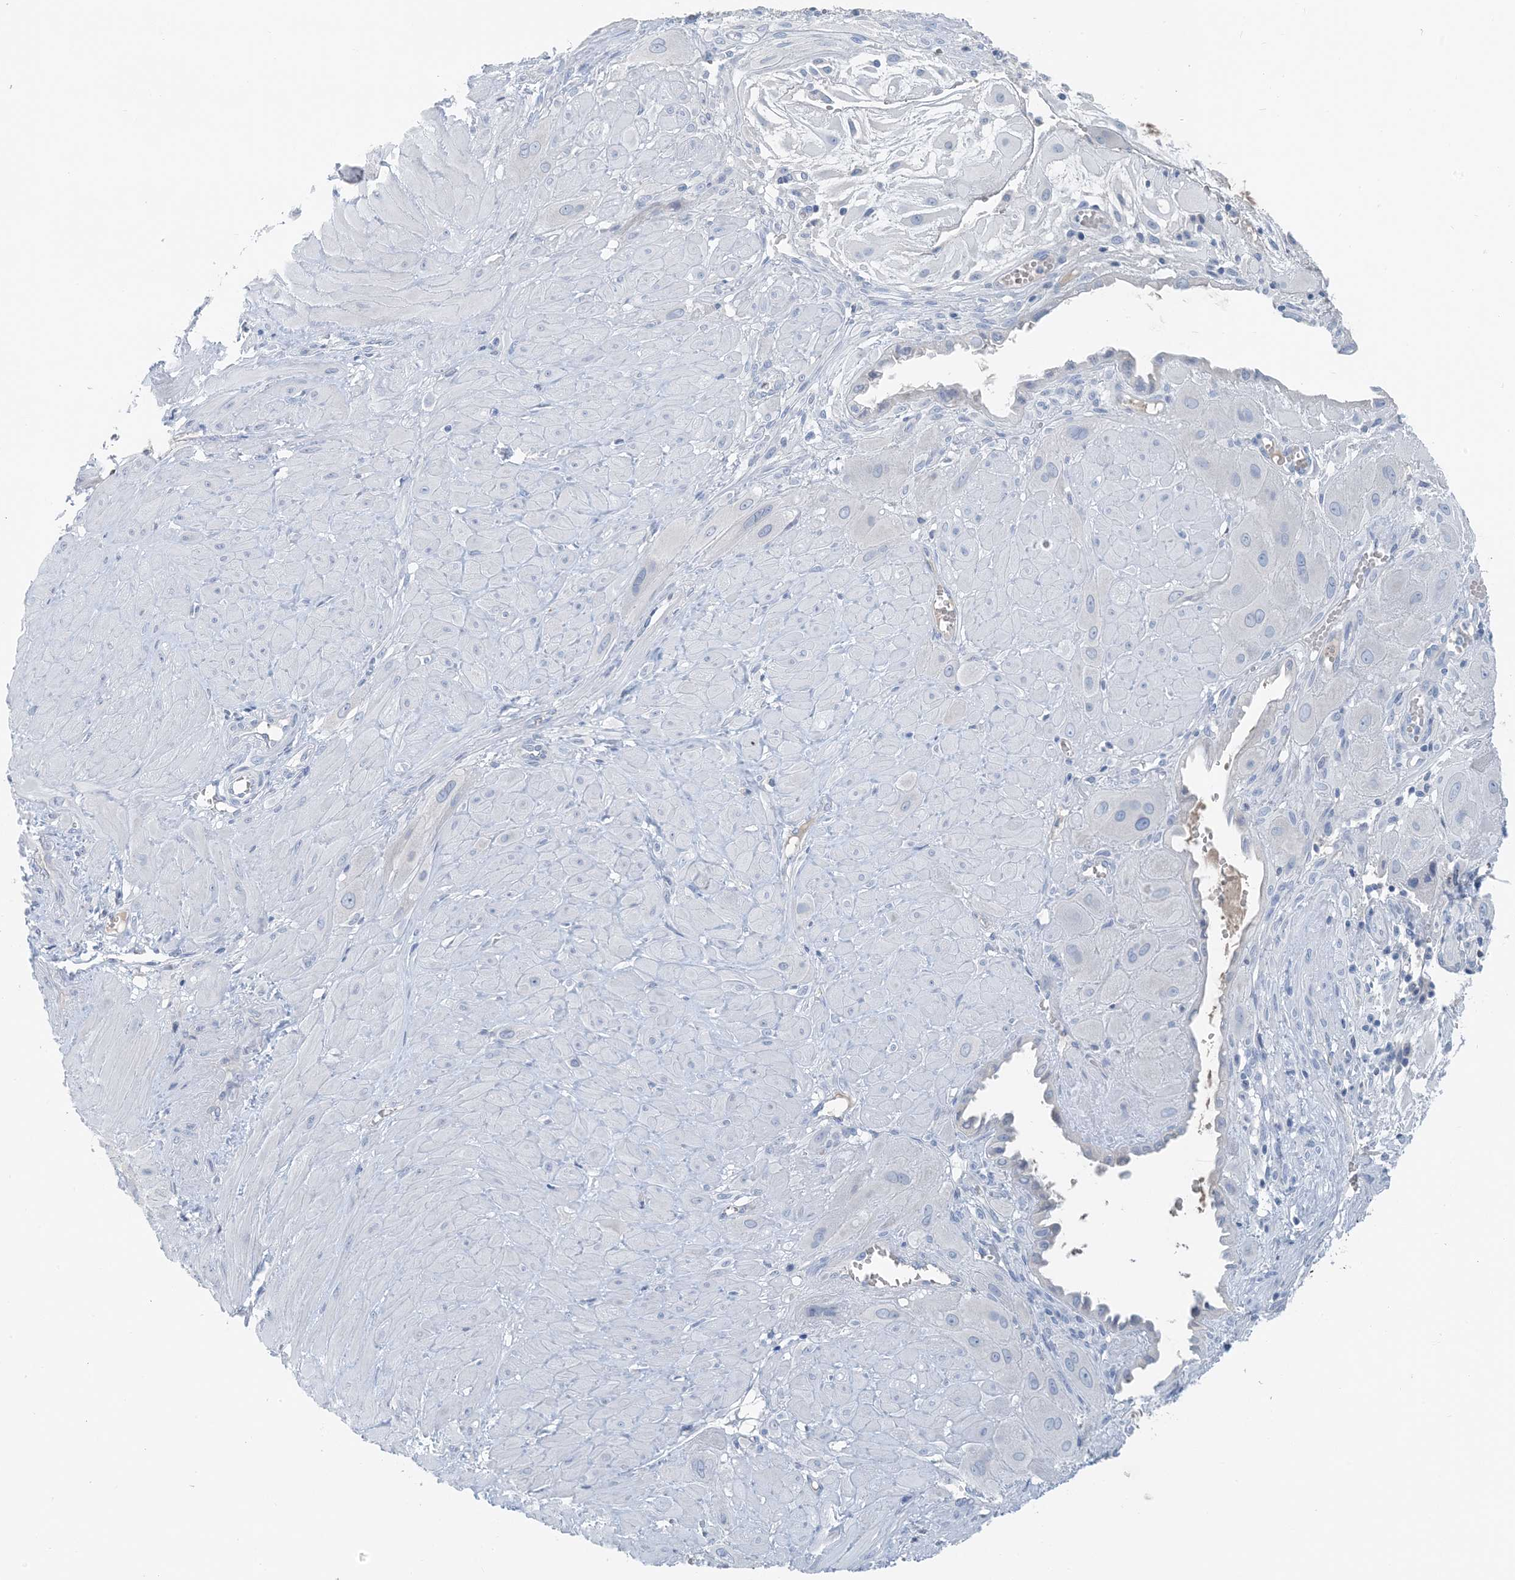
{"staining": {"intensity": "negative", "quantity": "none", "location": "none"}, "tissue": "cervical cancer", "cell_type": "Tumor cells", "image_type": "cancer", "snomed": [{"axis": "morphology", "description": "Squamous cell carcinoma, NOS"}, {"axis": "topography", "description": "Cervix"}], "caption": "There is no significant staining in tumor cells of cervical cancer (squamous cell carcinoma).", "gene": "CTRL", "patient": {"sex": "female", "age": 34}}